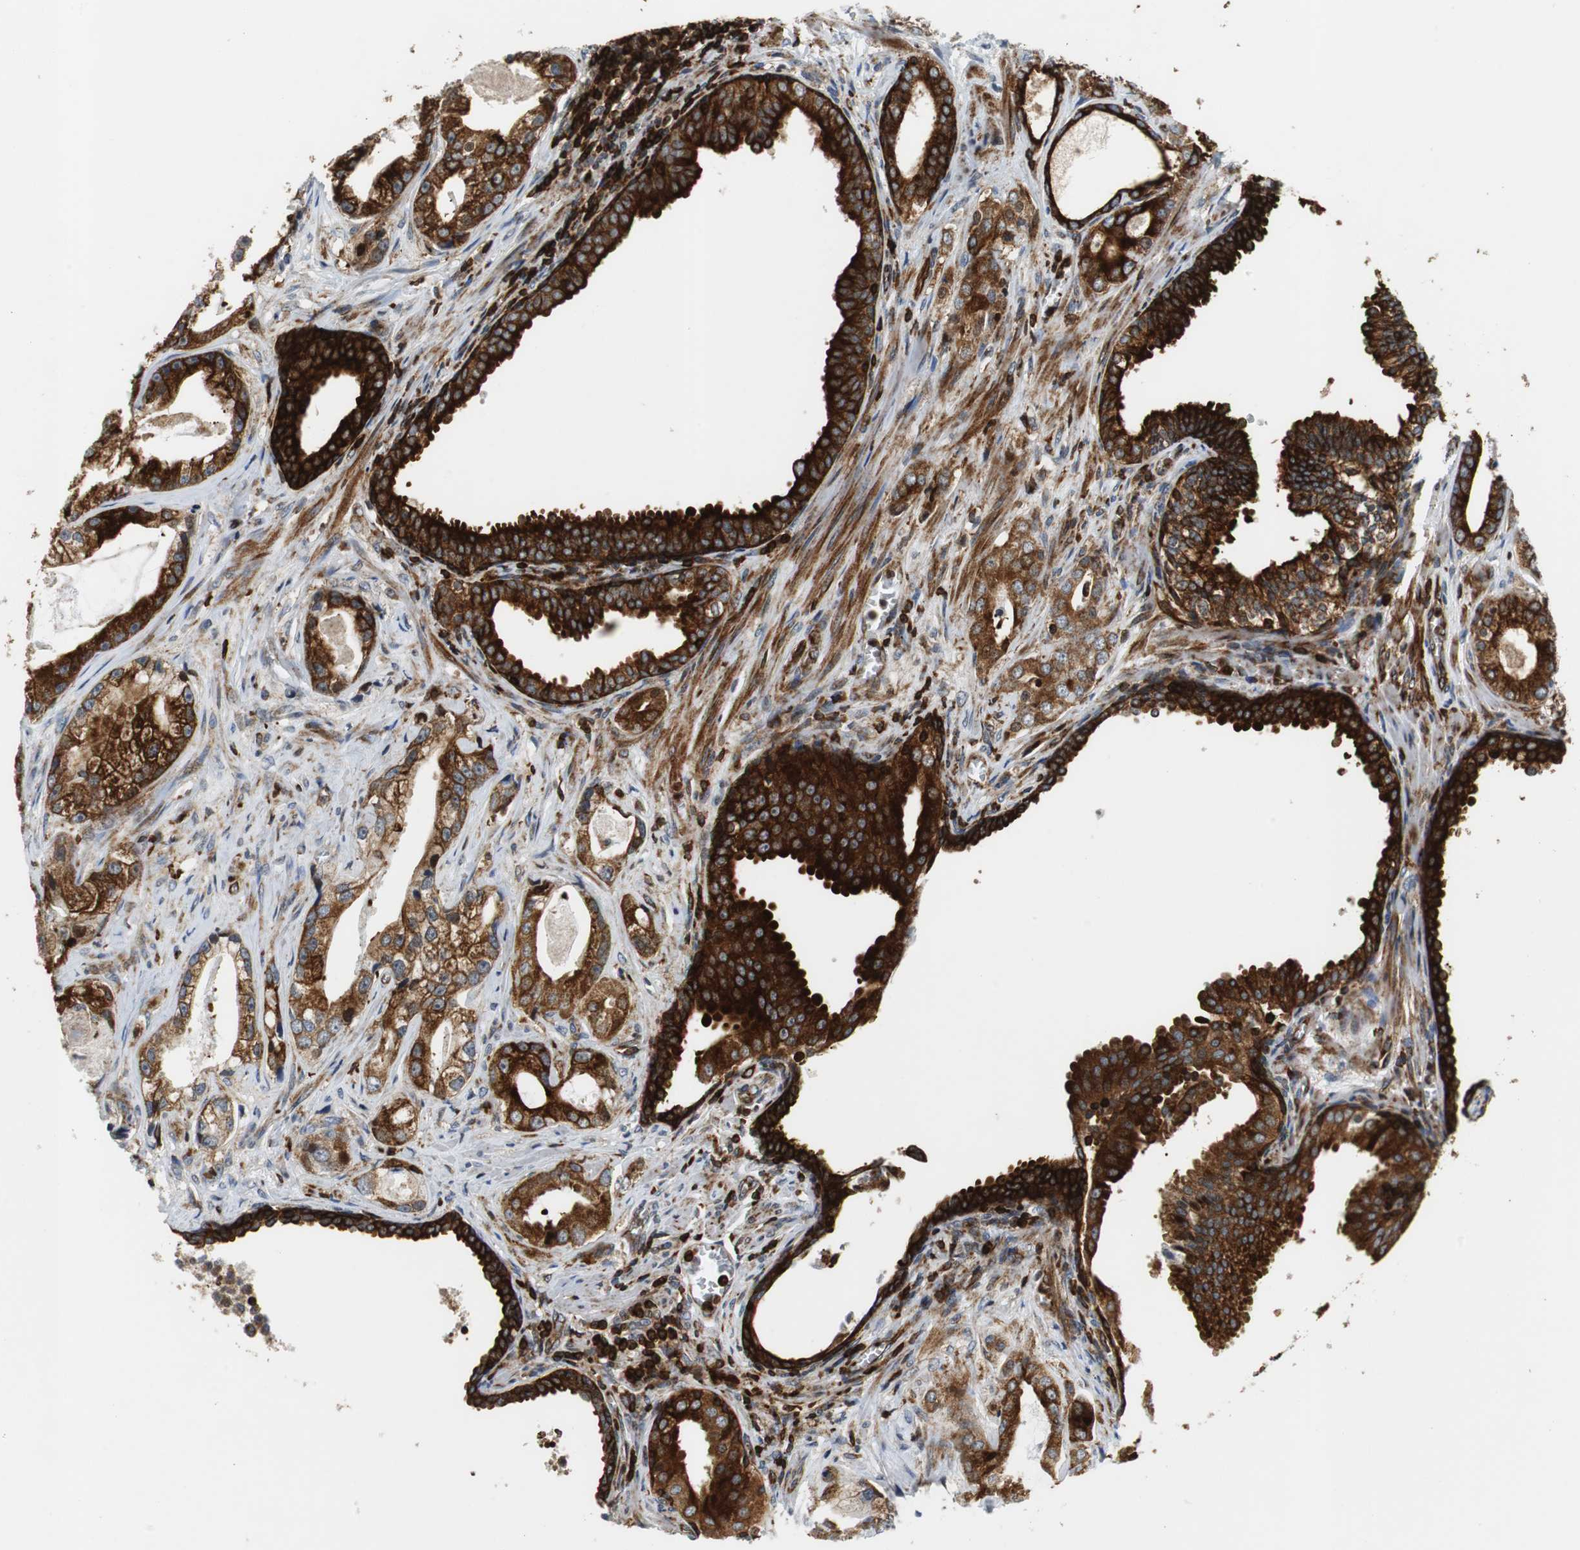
{"staining": {"intensity": "strong", "quantity": ">75%", "location": "cytoplasmic/membranous"}, "tissue": "prostate cancer", "cell_type": "Tumor cells", "image_type": "cancer", "snomed": [{"axis": "morphology", "description": "Adenocarcinoma, Low grade"}, {"axis": "topography", "description": "Prostate"}], "caption": "Prostate cancer was stained to show a protein in brown. There is high levels of strong cytoplasmic/membranous staining in about >75% of tumor cells. (IHC, brightfield microscopy, high magnification).", "gene": "TUBA4A", "patient": {"sex": "male", "age": 59}}